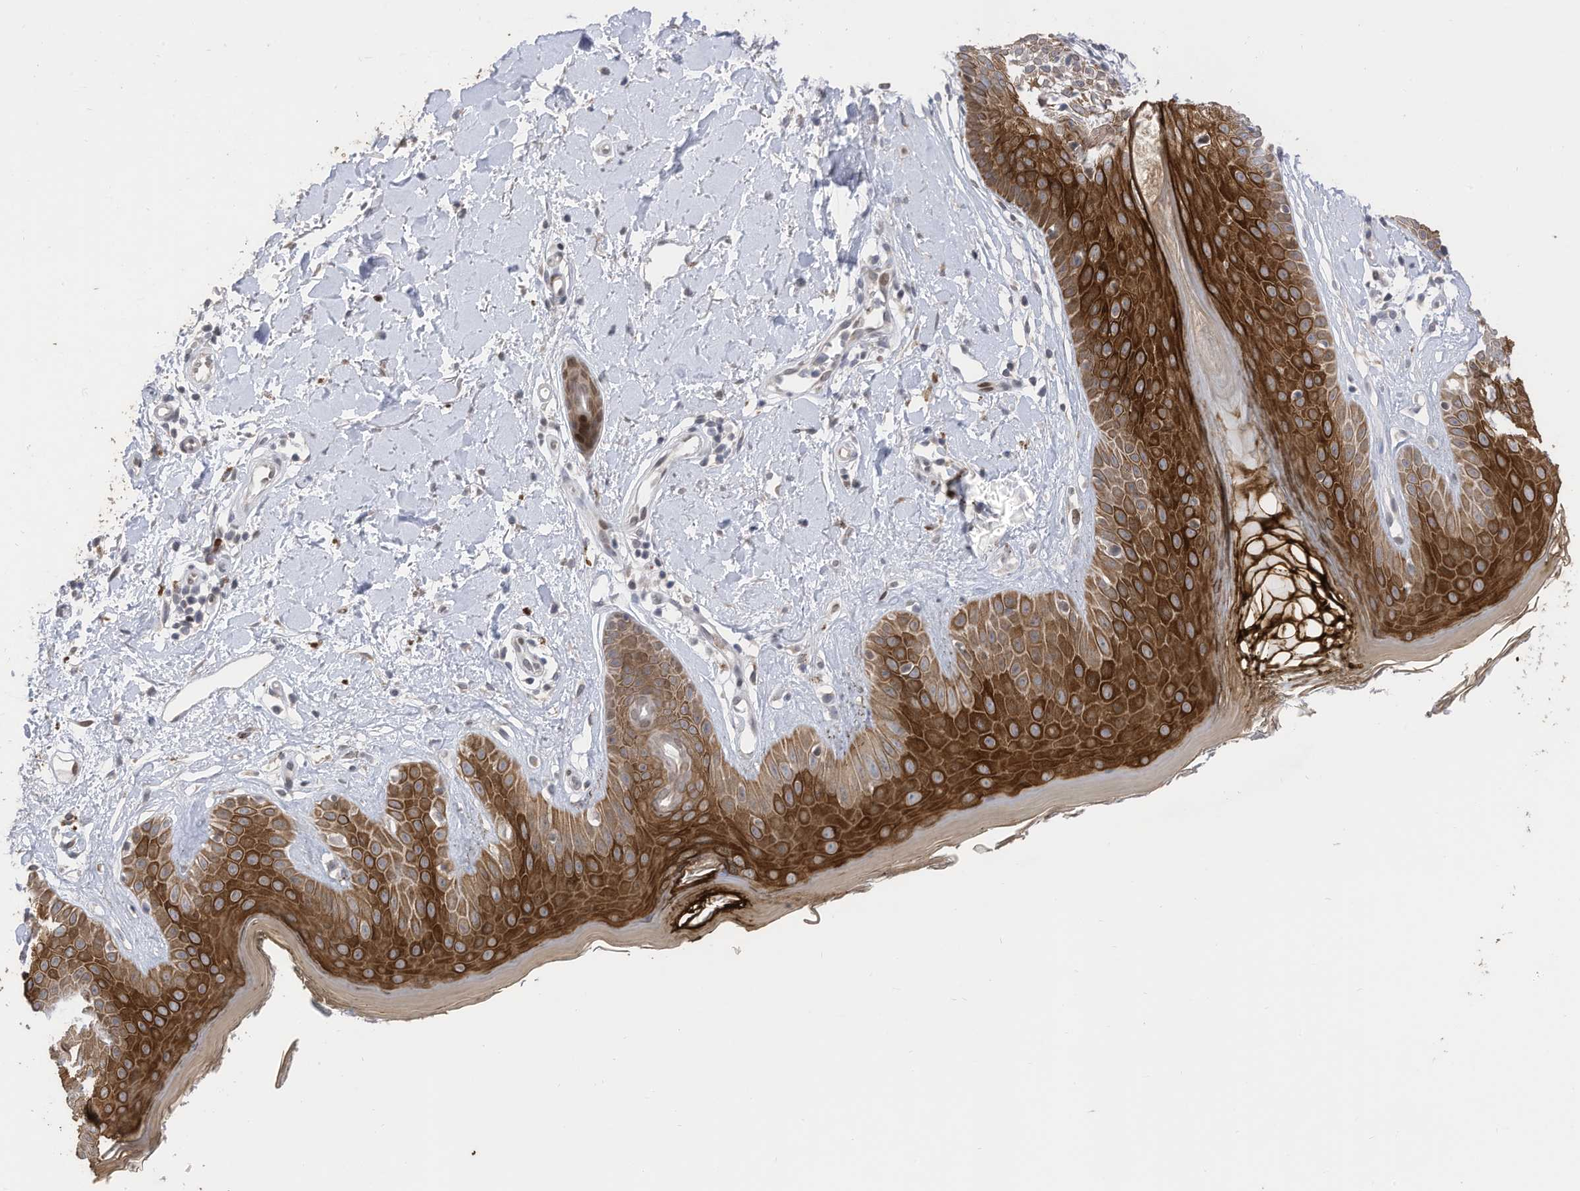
{"staining": {"intensity": "weak", "quantity": ">75%", "location": "cytoplasmic/membranous"}, "tissue": "skin", "cell_type": "Fibroblasts", "image_type": "normal", "snomed": [{"axis": "morphology", "description": "Normal tissue, NOS"}, {"axis": "topography", "description": "Skin"}], "caption": "Skin was stained to show a protein in brown. There is low levels of weak cytoplasmic/membranous expression in about >75% of fibroblasts. (IHC, brightfield microscopy, high magnification).", "gene": "RABL3", "patient": {"sex": "female", "age": 64}}